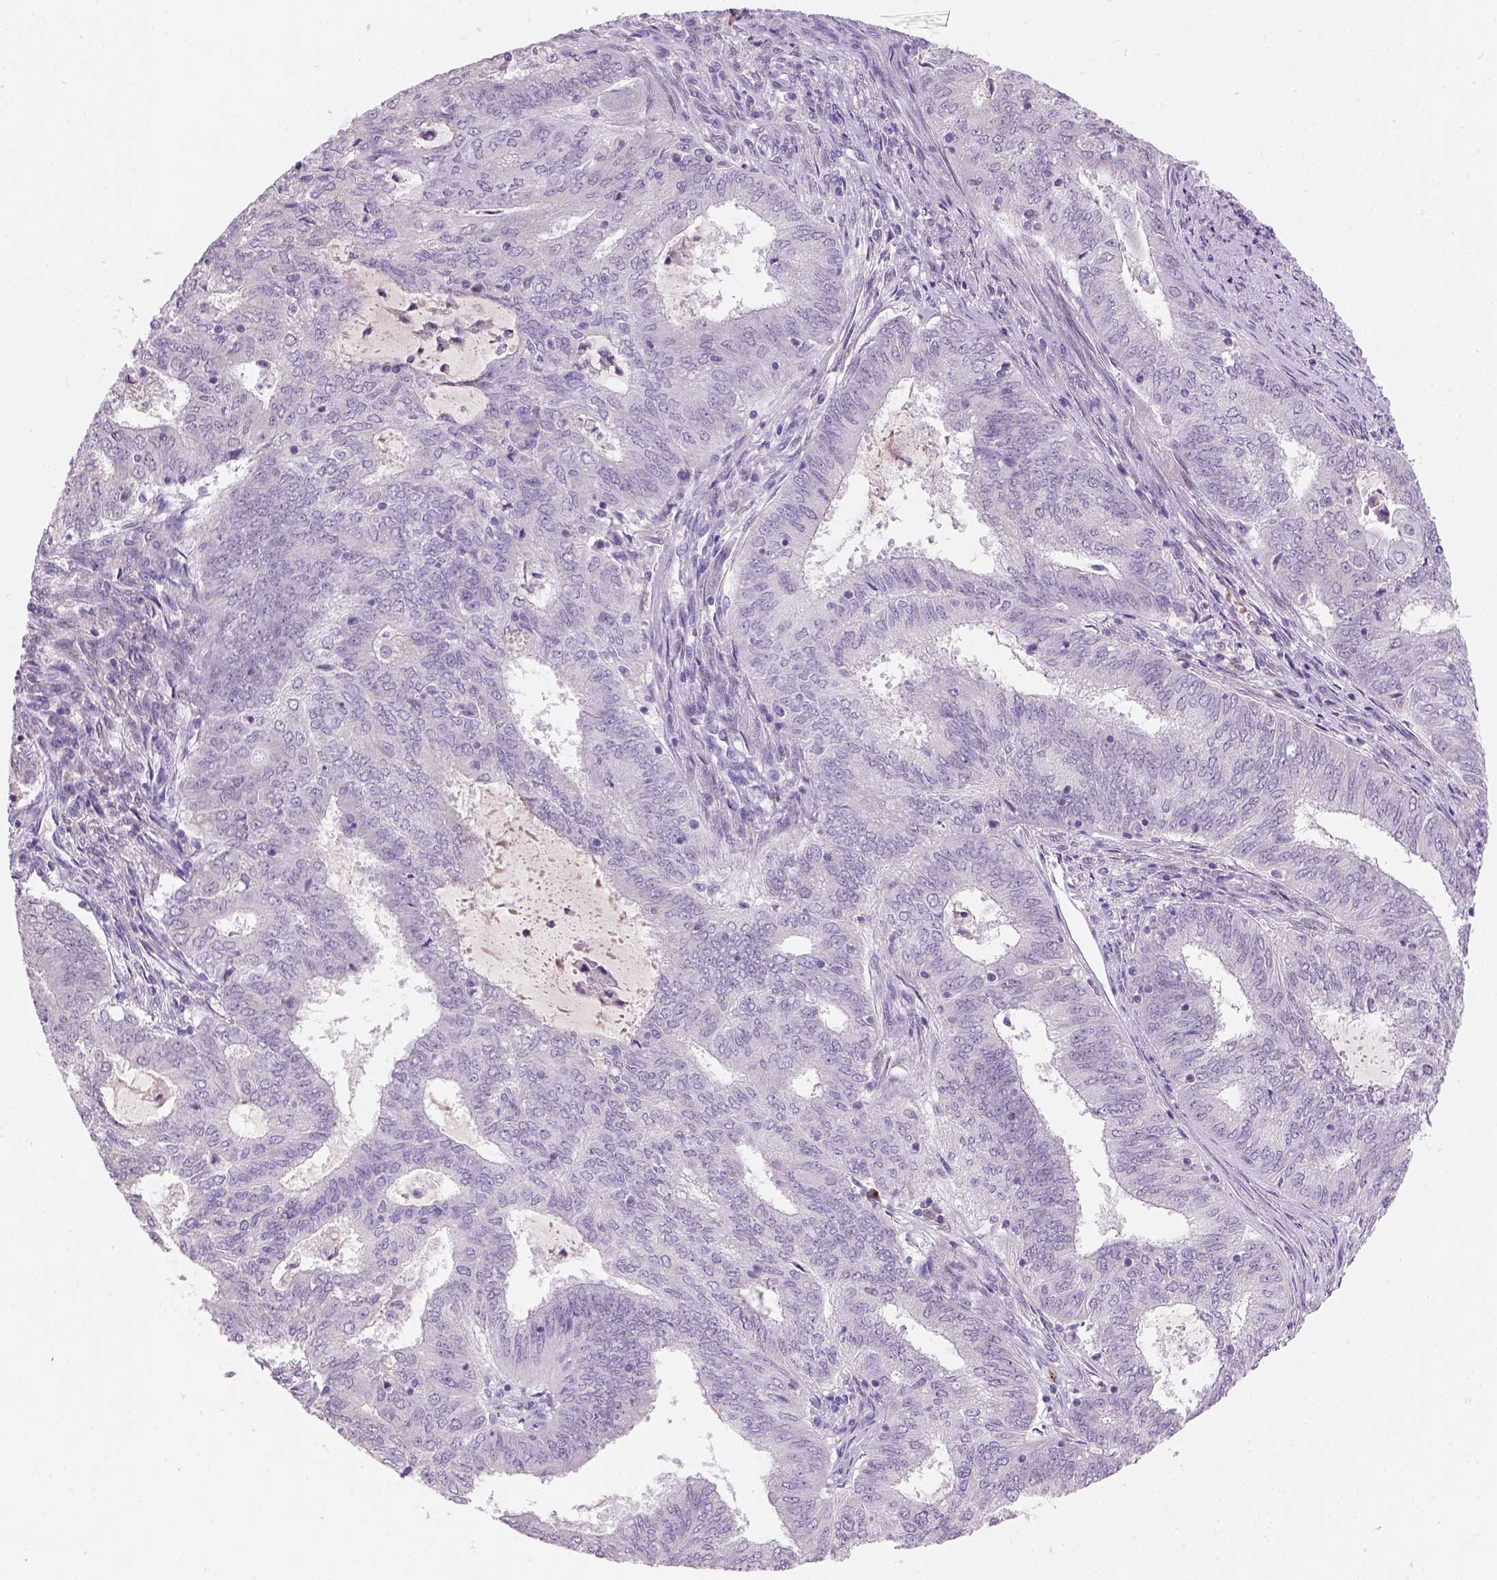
{"staining": {"intensity": "negative", "quantity": "none", "location": "none"}, "tissue": "endometrial cancer", "cell_type": "Tumor cells", "image_type": "cancer", "snomed": [{"axis": "morphology", "description": "Adenocarcinoma, NOS"}, {"axis": "topography", "description": "Endometrium"}], "caption": "Immunohistochemistry (IHC) photomicrograph of human adenocarcinoma (endometrial) stained for a protein (brown), which displays no expression in tumor cells.", "gene": "ZMAT4", "patient": {"sex": "female", "age": 62}}